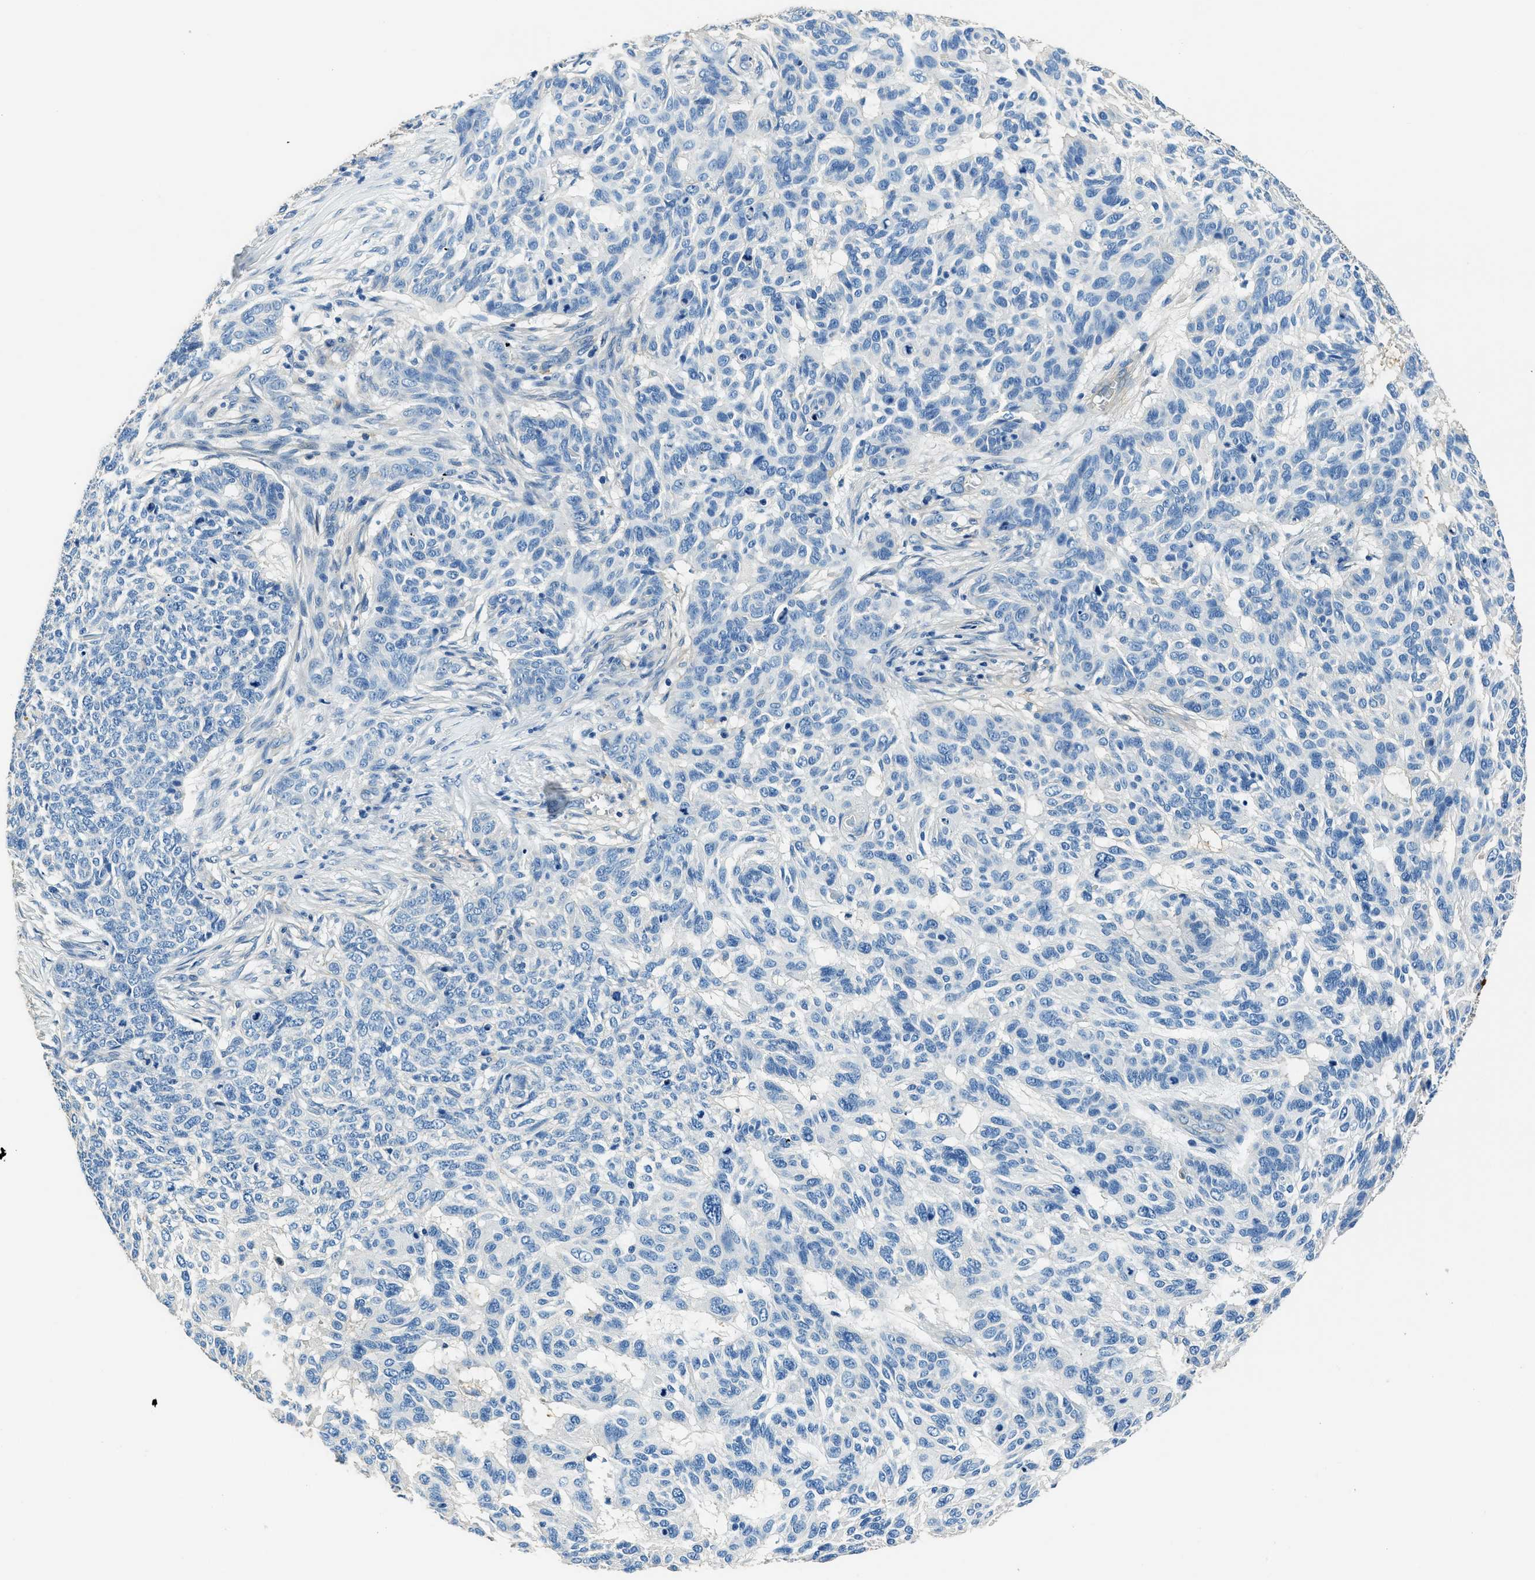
{"staining": {"intensity": "negative", "quantity": "none", "location": "none"}, "tissue": "skin cancer", "cell_type": "Tumor cells", "image_type": "cancer", "snomed": [{"axis": "morphology", "description": "Basal cell carcinoma"}, {"axis": "topography", "description": "Skin"}], "caption": "IHC histopathology image of neoplastic tissue: human skin cancer (basal cell carcinoma) stained with DAB displays no significant protein positivity in tumor cells.", "gene": "TMEM186", "patient": {"sex": "male", "age": 85}}